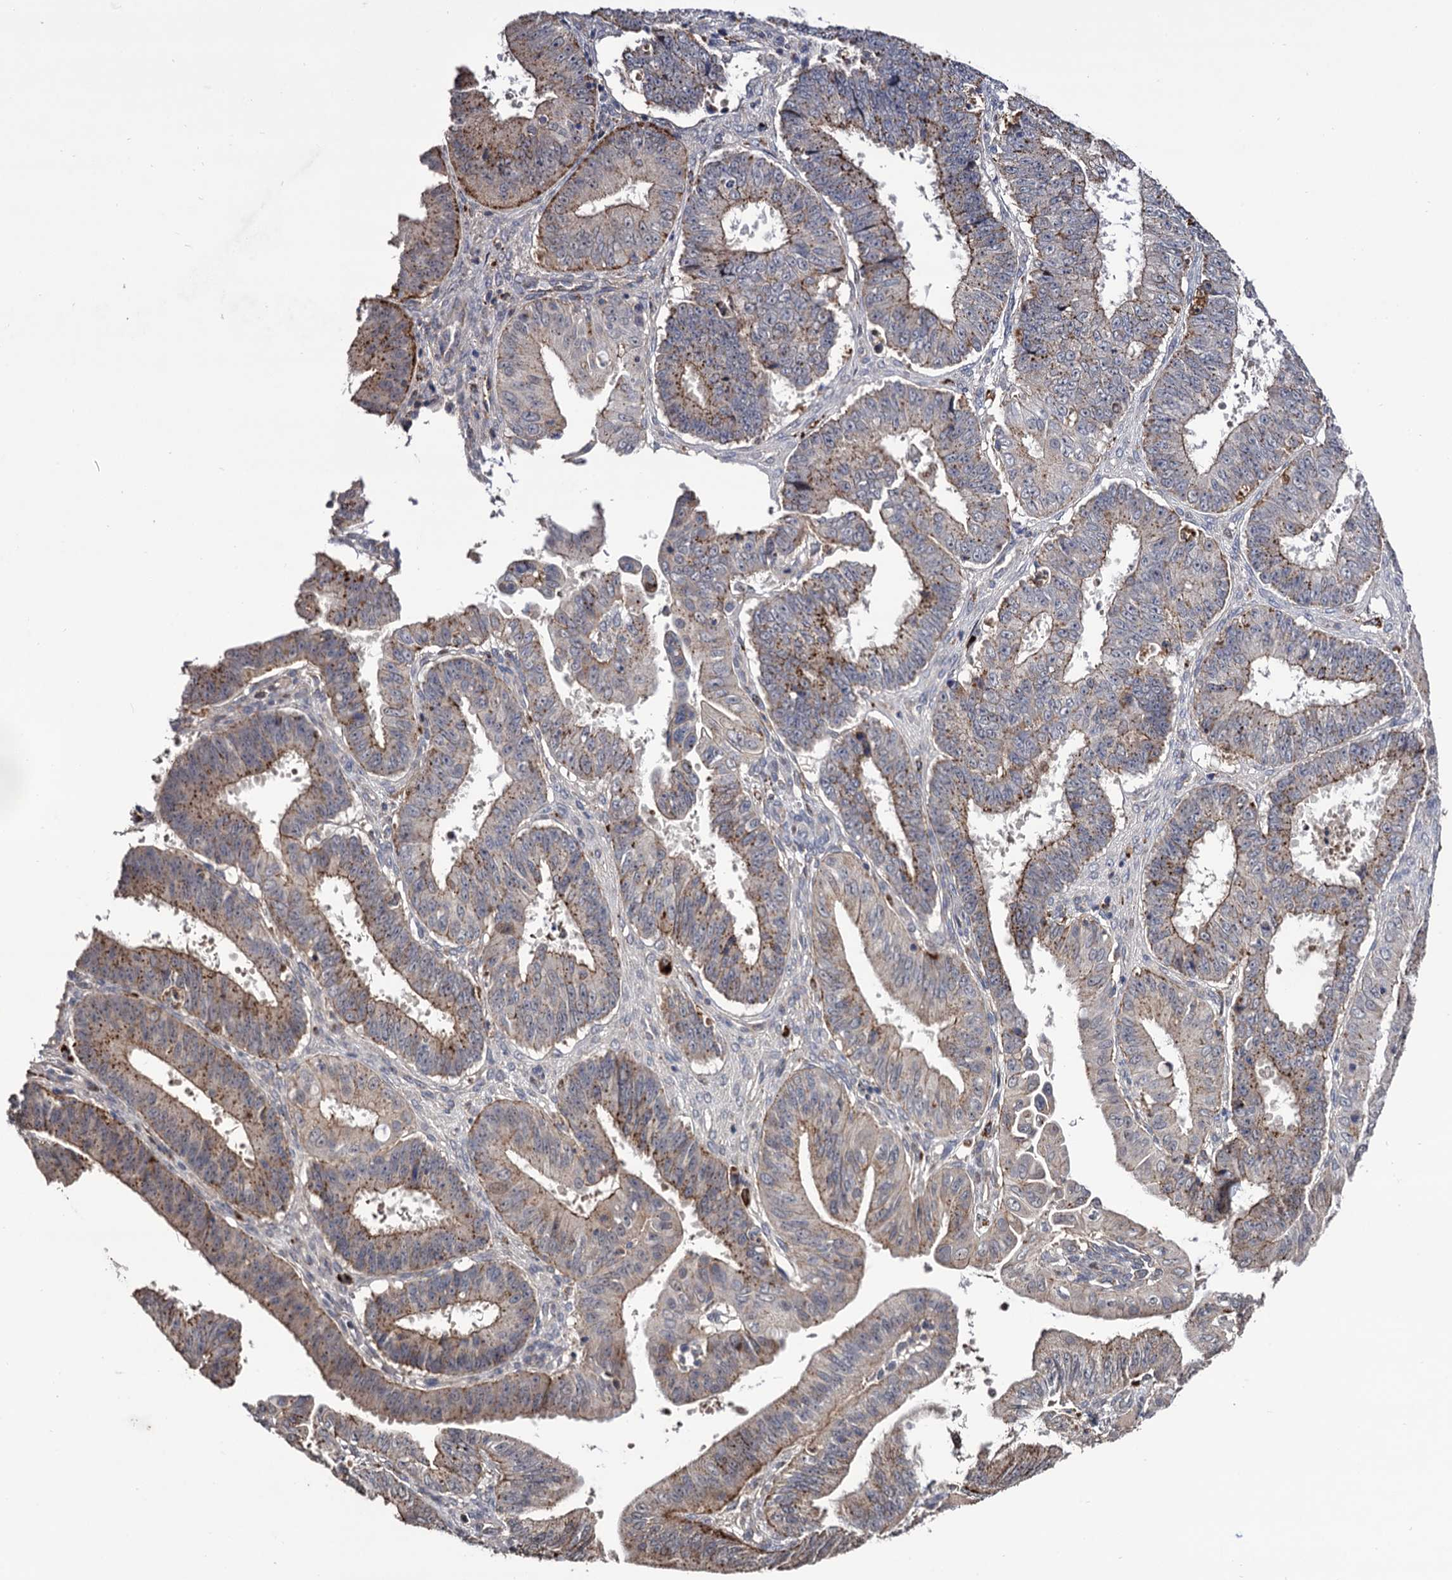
{"staining": {"intensity": "moderate", "quantity": "<25%", "location": "cytoplasmic/membranous"}, "tissue": "ovarian cancer", "cell_type": "Tumor cells", "image_type": "cancer", "snomed": [{"axis": "morphology", "description": "Carcinoma, endometroid"}, {"axis": "topography", "description": "Appendix"}, {"axis": "topography", "description": "Ovary"}], "caption": "Tumor cells reveal low levels of moderate cytoplasmic/membranous staining in approximately <25% of cells in human endometroid carcinoma (ovarian).", "gene": "MICAL2", "patient": {"sex": "female", "age": 42}}